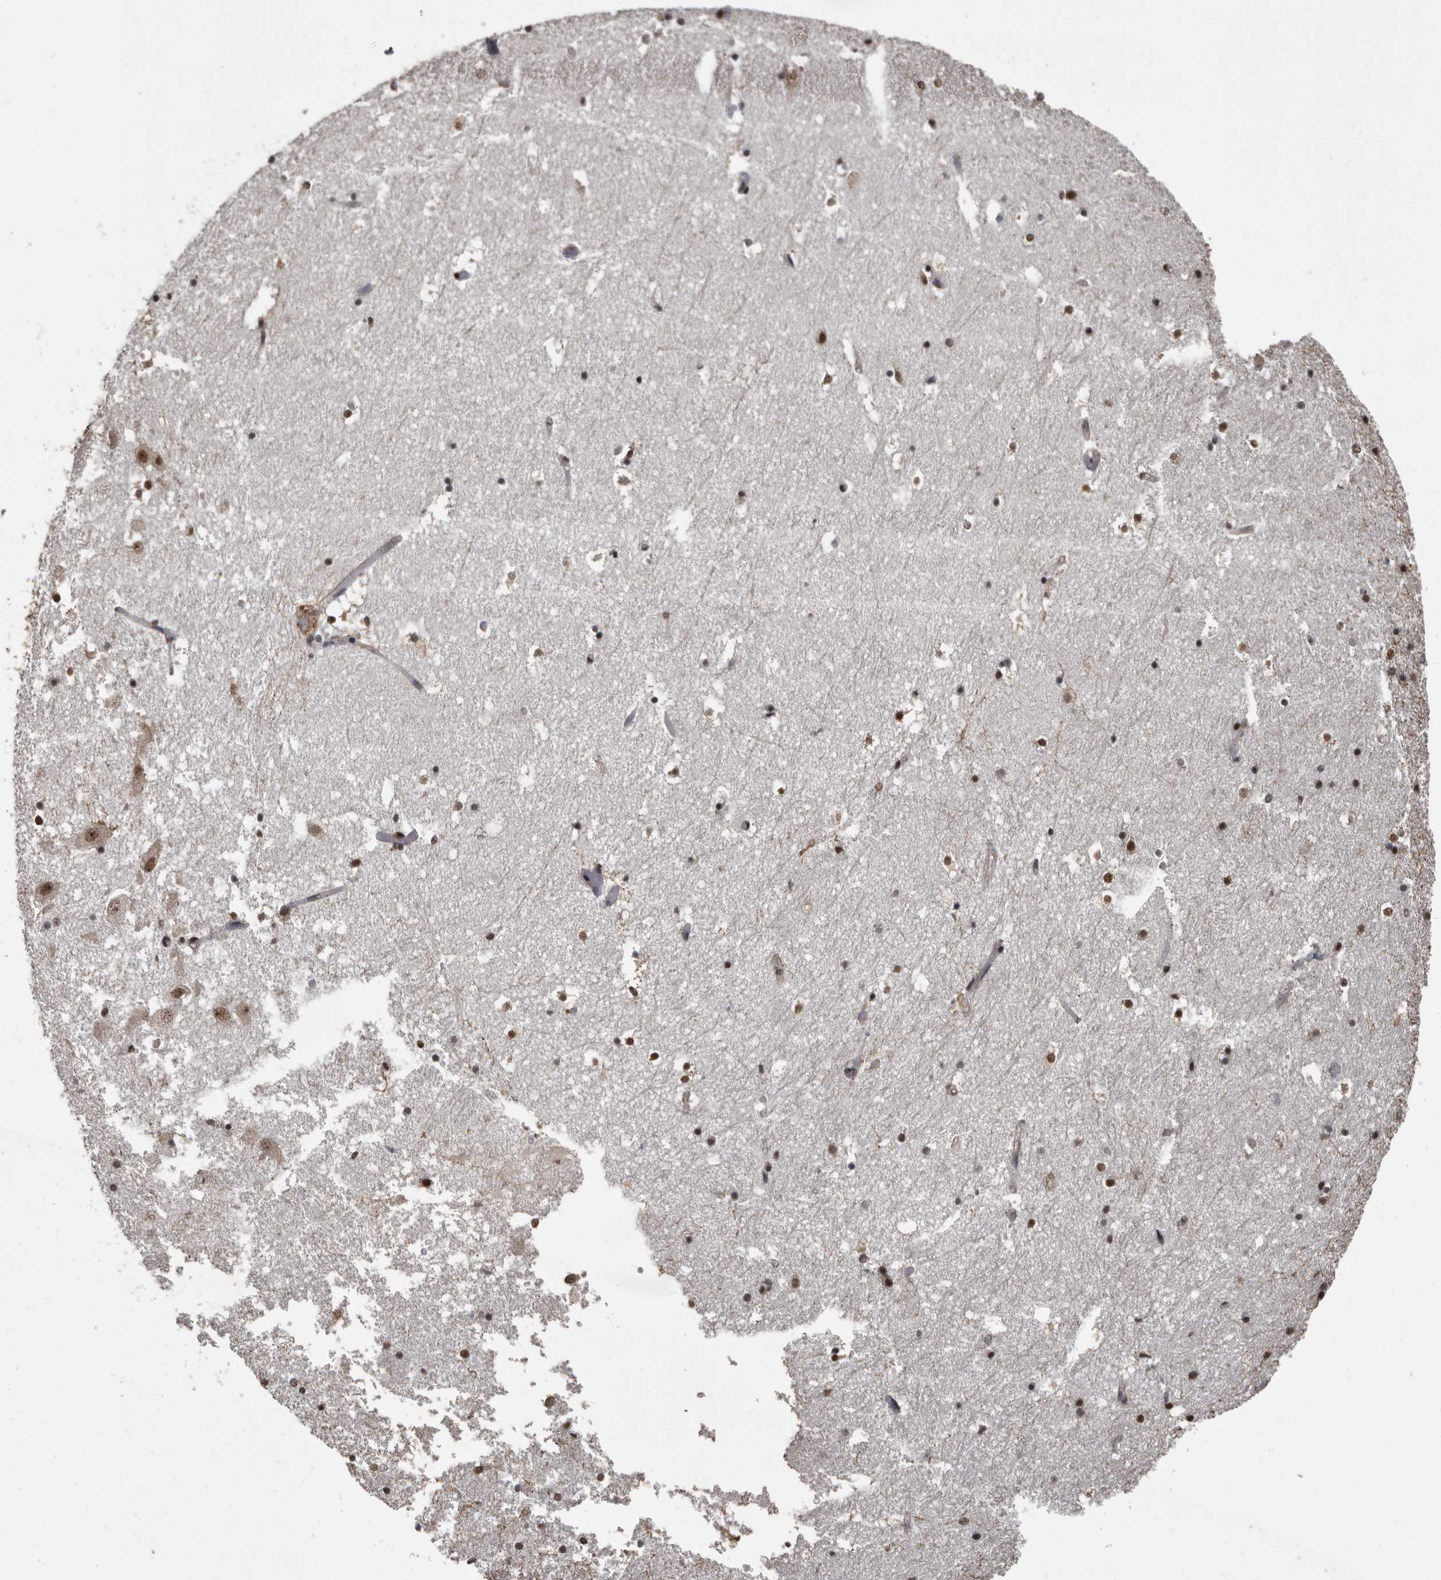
{"staining": {"intensity": "moderate", "quantity": ">75%", "location": "nuclear"}, "tissue": "hippocampus", "cell_type": "Glial cells", "image_type": "normal", "snomed": [{"axis": "morphology", "description": "Normal tissue, NOS"}, {"axis": "topography", "description": "Hippocampus"}], "caption": "A high-resolution image shows immunohistochemistry staining of unremarkable hippocampus, which shows moderate nuclear staining in about >75% of glial cells. The protein is stained brown, and the nuclei are stained in blue (DAB (3,3'-diaminobenzidine) IHC with brightfield microscopy, high magnification).", "gene": "CHD1L", "patient": {"sex": "female", "age": 52}}